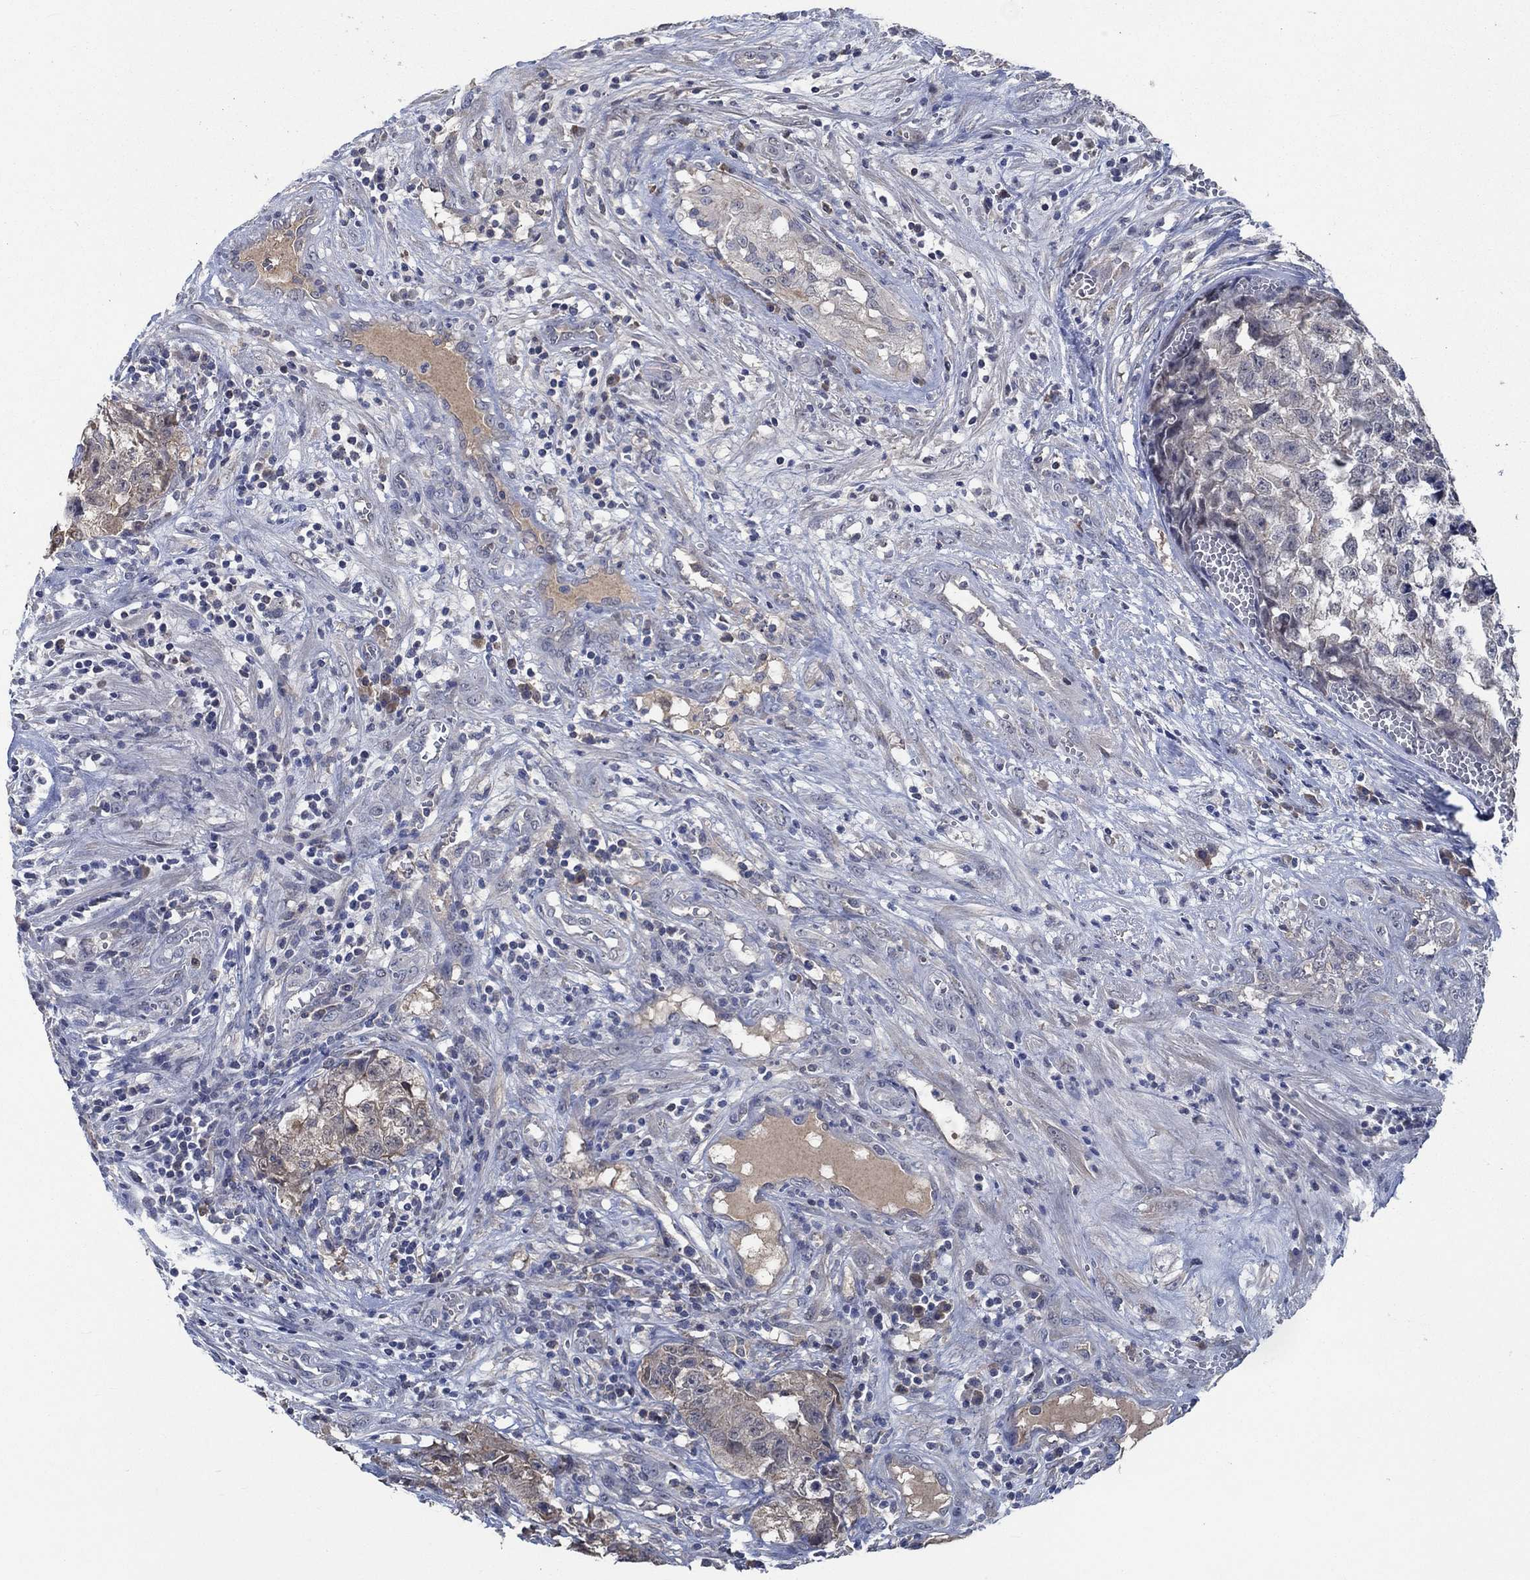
{"staining": {"intensity": "negative", "quantity": "none", "location": "none"}, "tissue": "testis cancer", "cell_type": "Tumor cells", "image_type": "cancer", "snomed": [{"axis": "morphology", "description": "Seminoma, NOS"}, {"axis": "morphology", "description": "Carcinoma, Embryonal, NOS"}, {"axis": "topography", "description": "Testis"}], "caption": "IHC of human testis cancer displays no staining in tumor cells.", "gene": "OBSCN", "patient": {"sex": "male", "age": 22}}